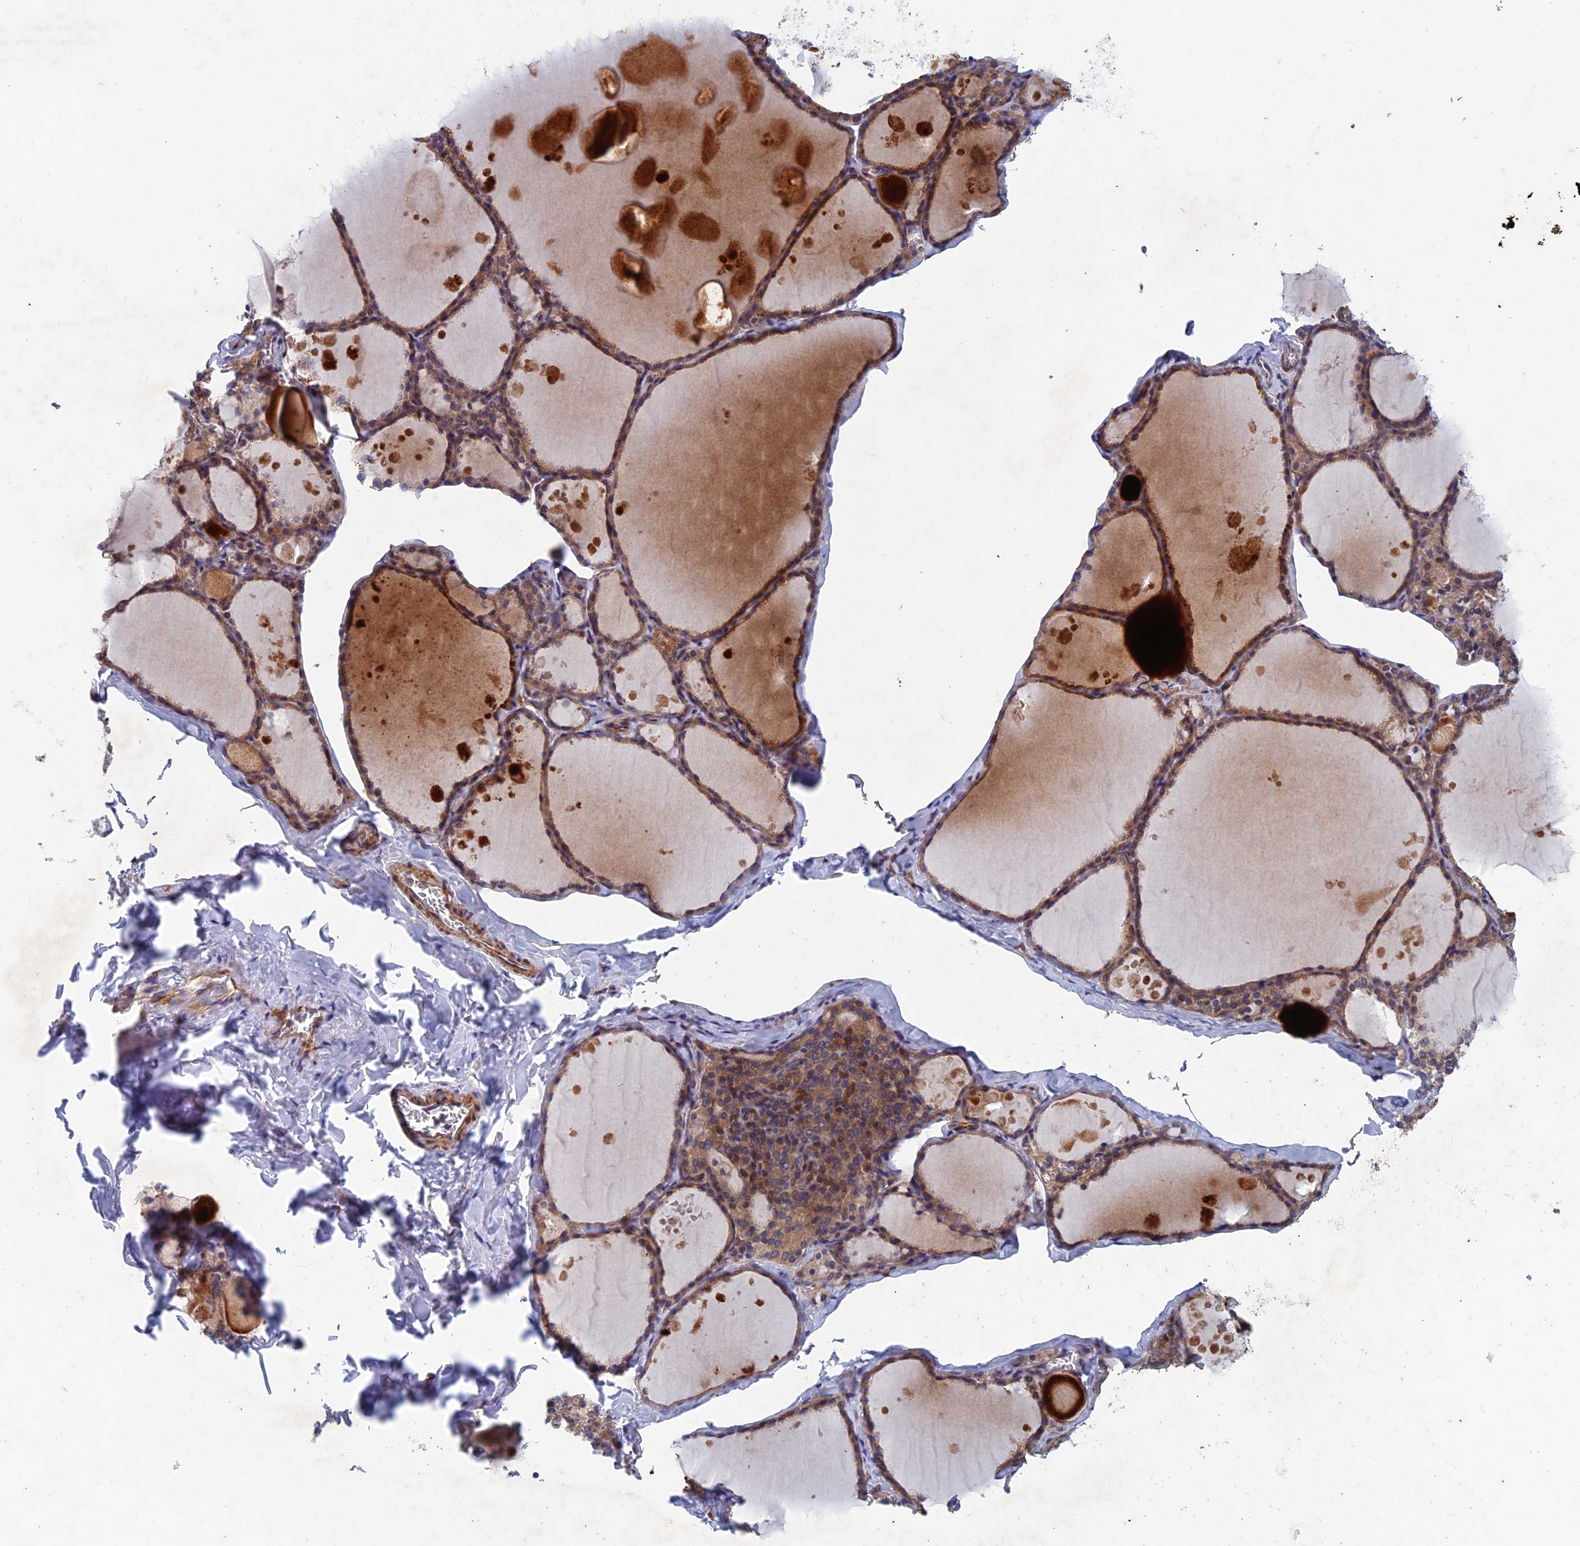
{"staining": {"intensity": "moderate", "quantity": "25%-75%", "location": "cytoplasmic/membranous"}, "tissue": "thyroid gland", "cell_type": "Glandular cells", "image_type": "normal", "snomed": [{"axis": "morphology", "description": "Normal tissue, NOS"}, {"axis": "topography", "description": "Thyroid gland"}], "caption": "Immunohistochemistry (IHC) of unremarkable human thyroid gland demonstrates medium levels of moderate cytoplasmic/membranous positivity in approximately 25%-75% of glandular cells.", "gene": "NCAPG", "patient": {"sex": "male", "age": 56}}